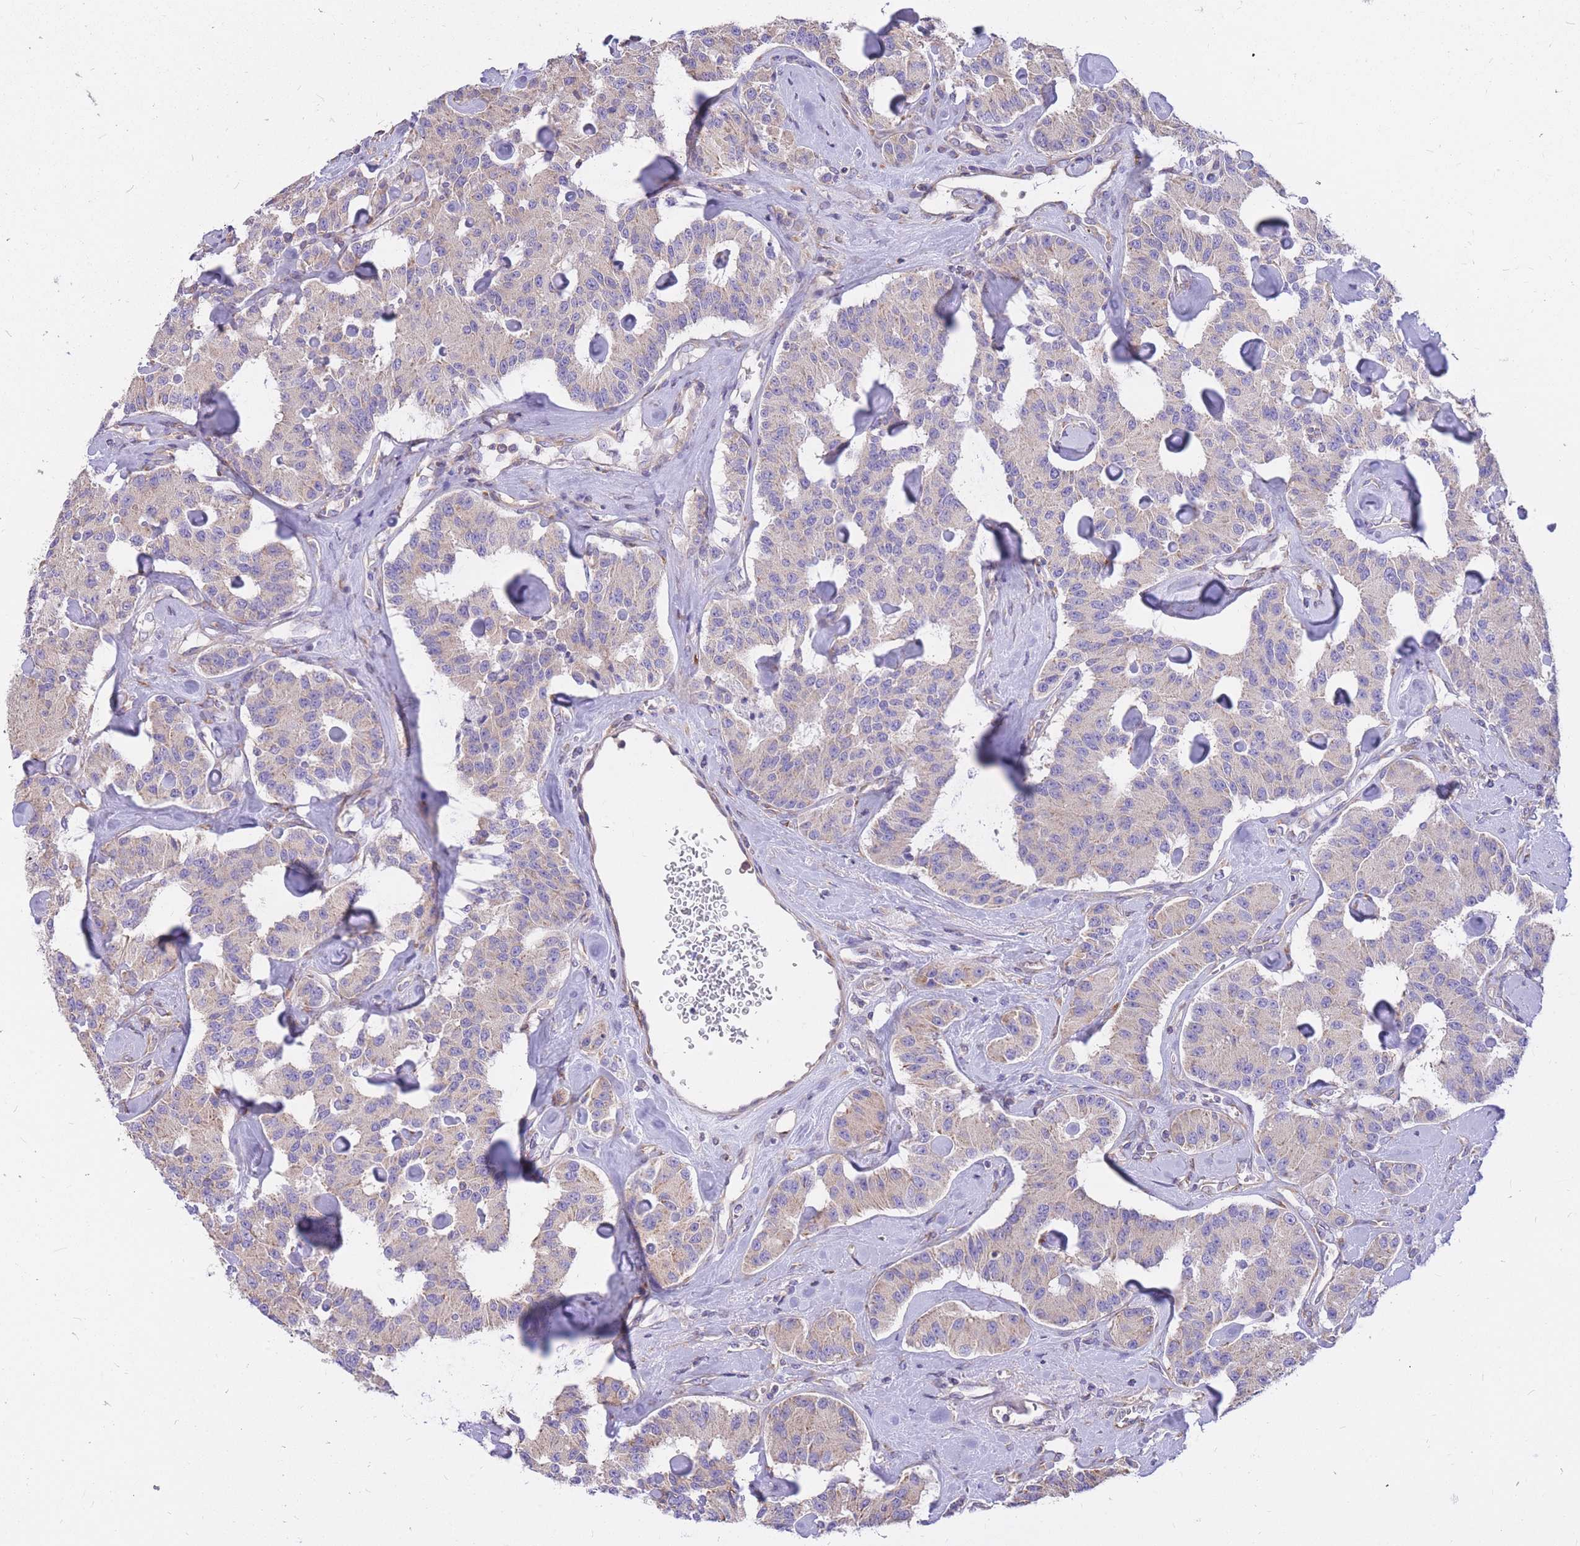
{"staining": {"intensity": "weak", "quantity": "<25%", "location": "cytoplasmic/membranous"}, "tissue": "carcinoid", "cell_type": "Tumor cells", "image_type": "cancer", "snomed": [{"axis": "morphology", "description": "Carcinoid, malignant, NOS"}, {"axis": "topography", "description": "Pancreas"}], "caption": "This micrograph is of carcinoid stained with IHC to label a protein in brown with the nuclei are counter-stained blue. There is no expression in tumor cells.", "gene": "GBP7", "patient": {"sex": "male", "age": 41}}